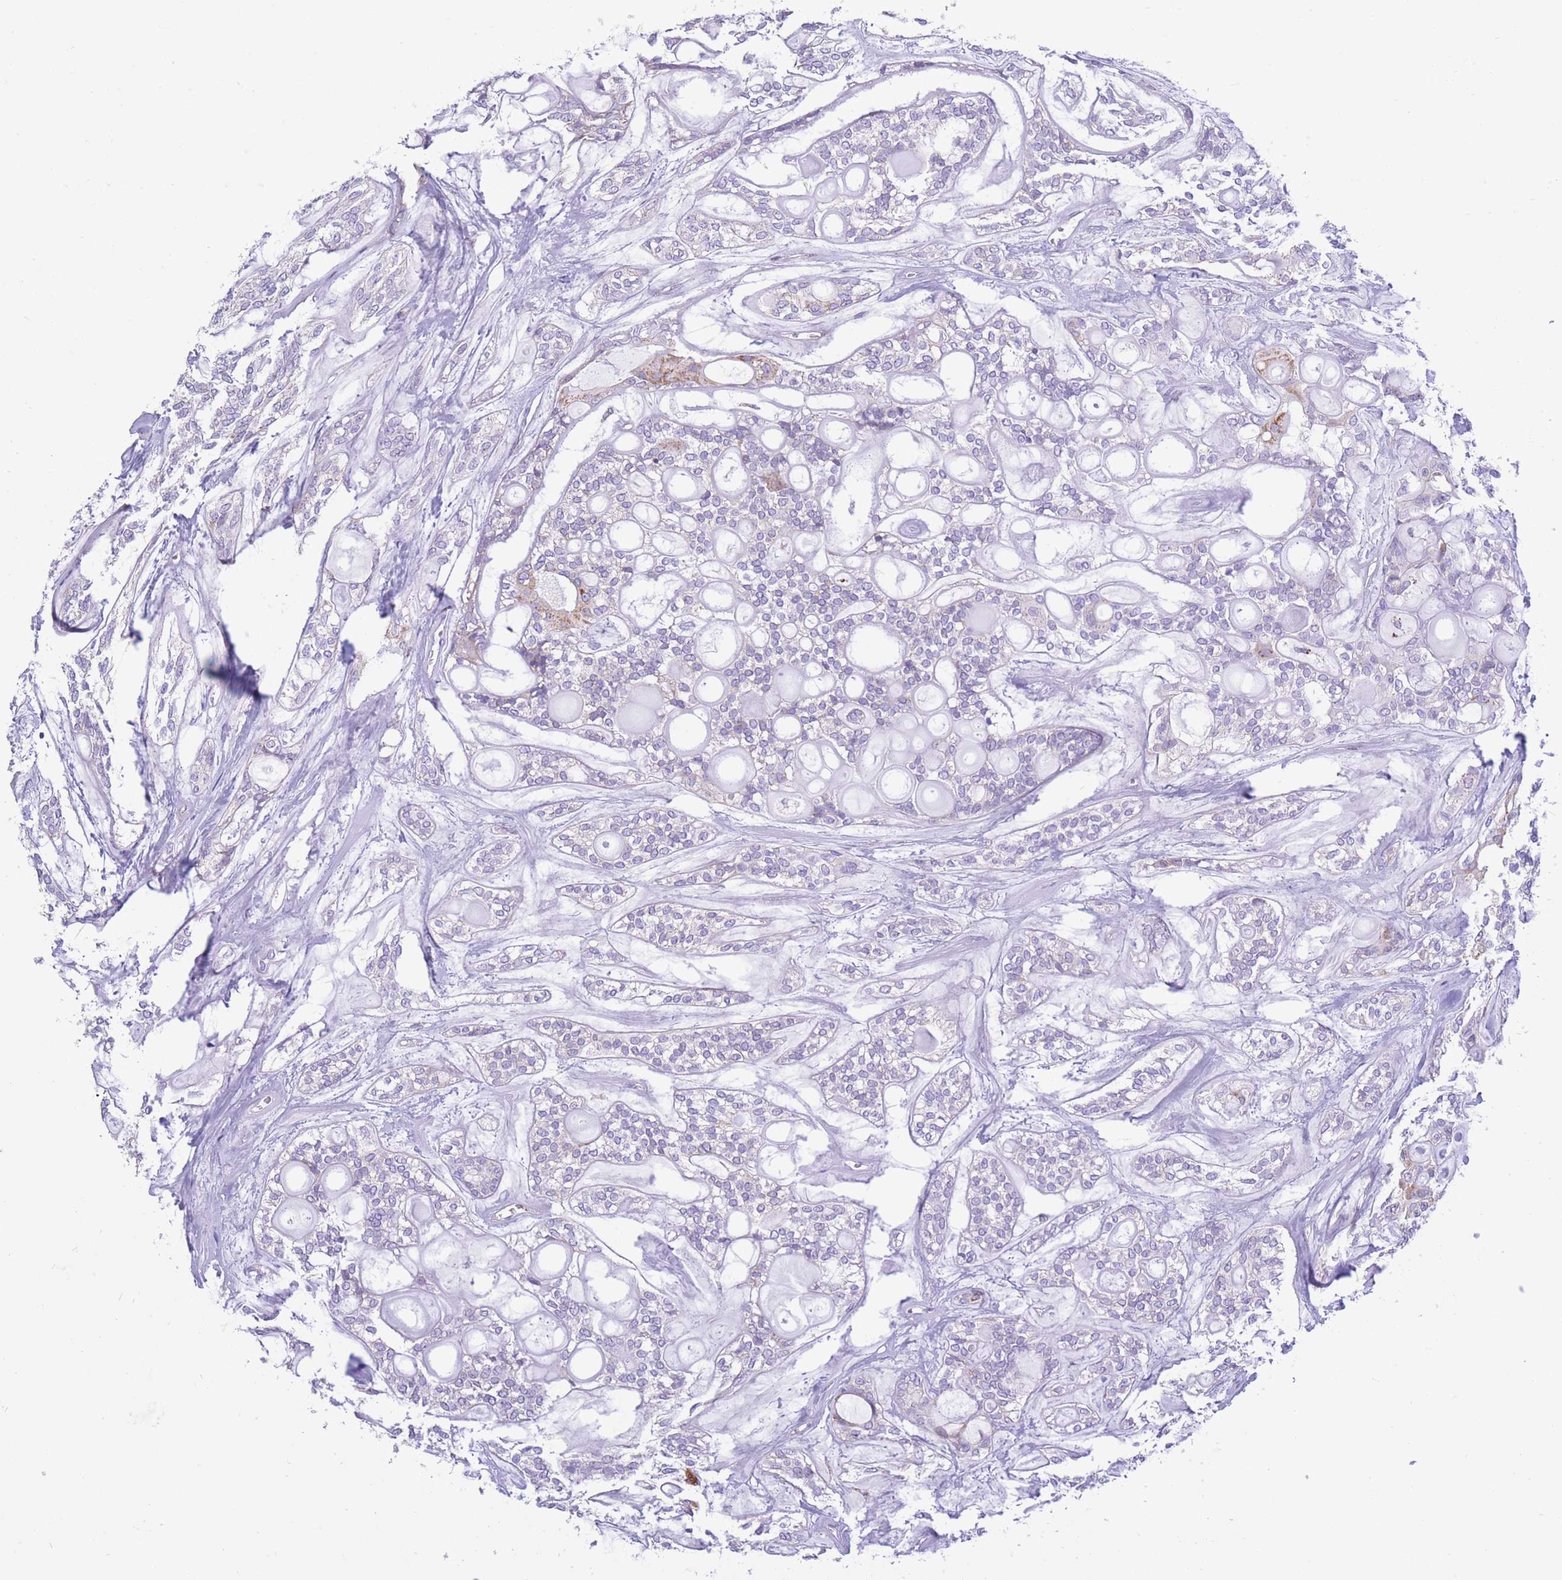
{"staining": {"intensity": "moderate", "quantity": "<25%", "location": "cytoplasmic/membranous"}, "tissue": "head and neck cancer", "cell_type": "Tumor cells", "image_type": "cancer", "snomed": [{"axis": "morphology", "description": "Adenocarcinoma, NOS"}, {"axis": "topography", "description": "Head-Neck"}], "caption": "An image of head and neck cancer stained for a protein displays moderate cytoplasmic/membranous brown staining in tumor cells.", "gene": "PDHA1", "patient": {"sex": "male", "age": 66}}